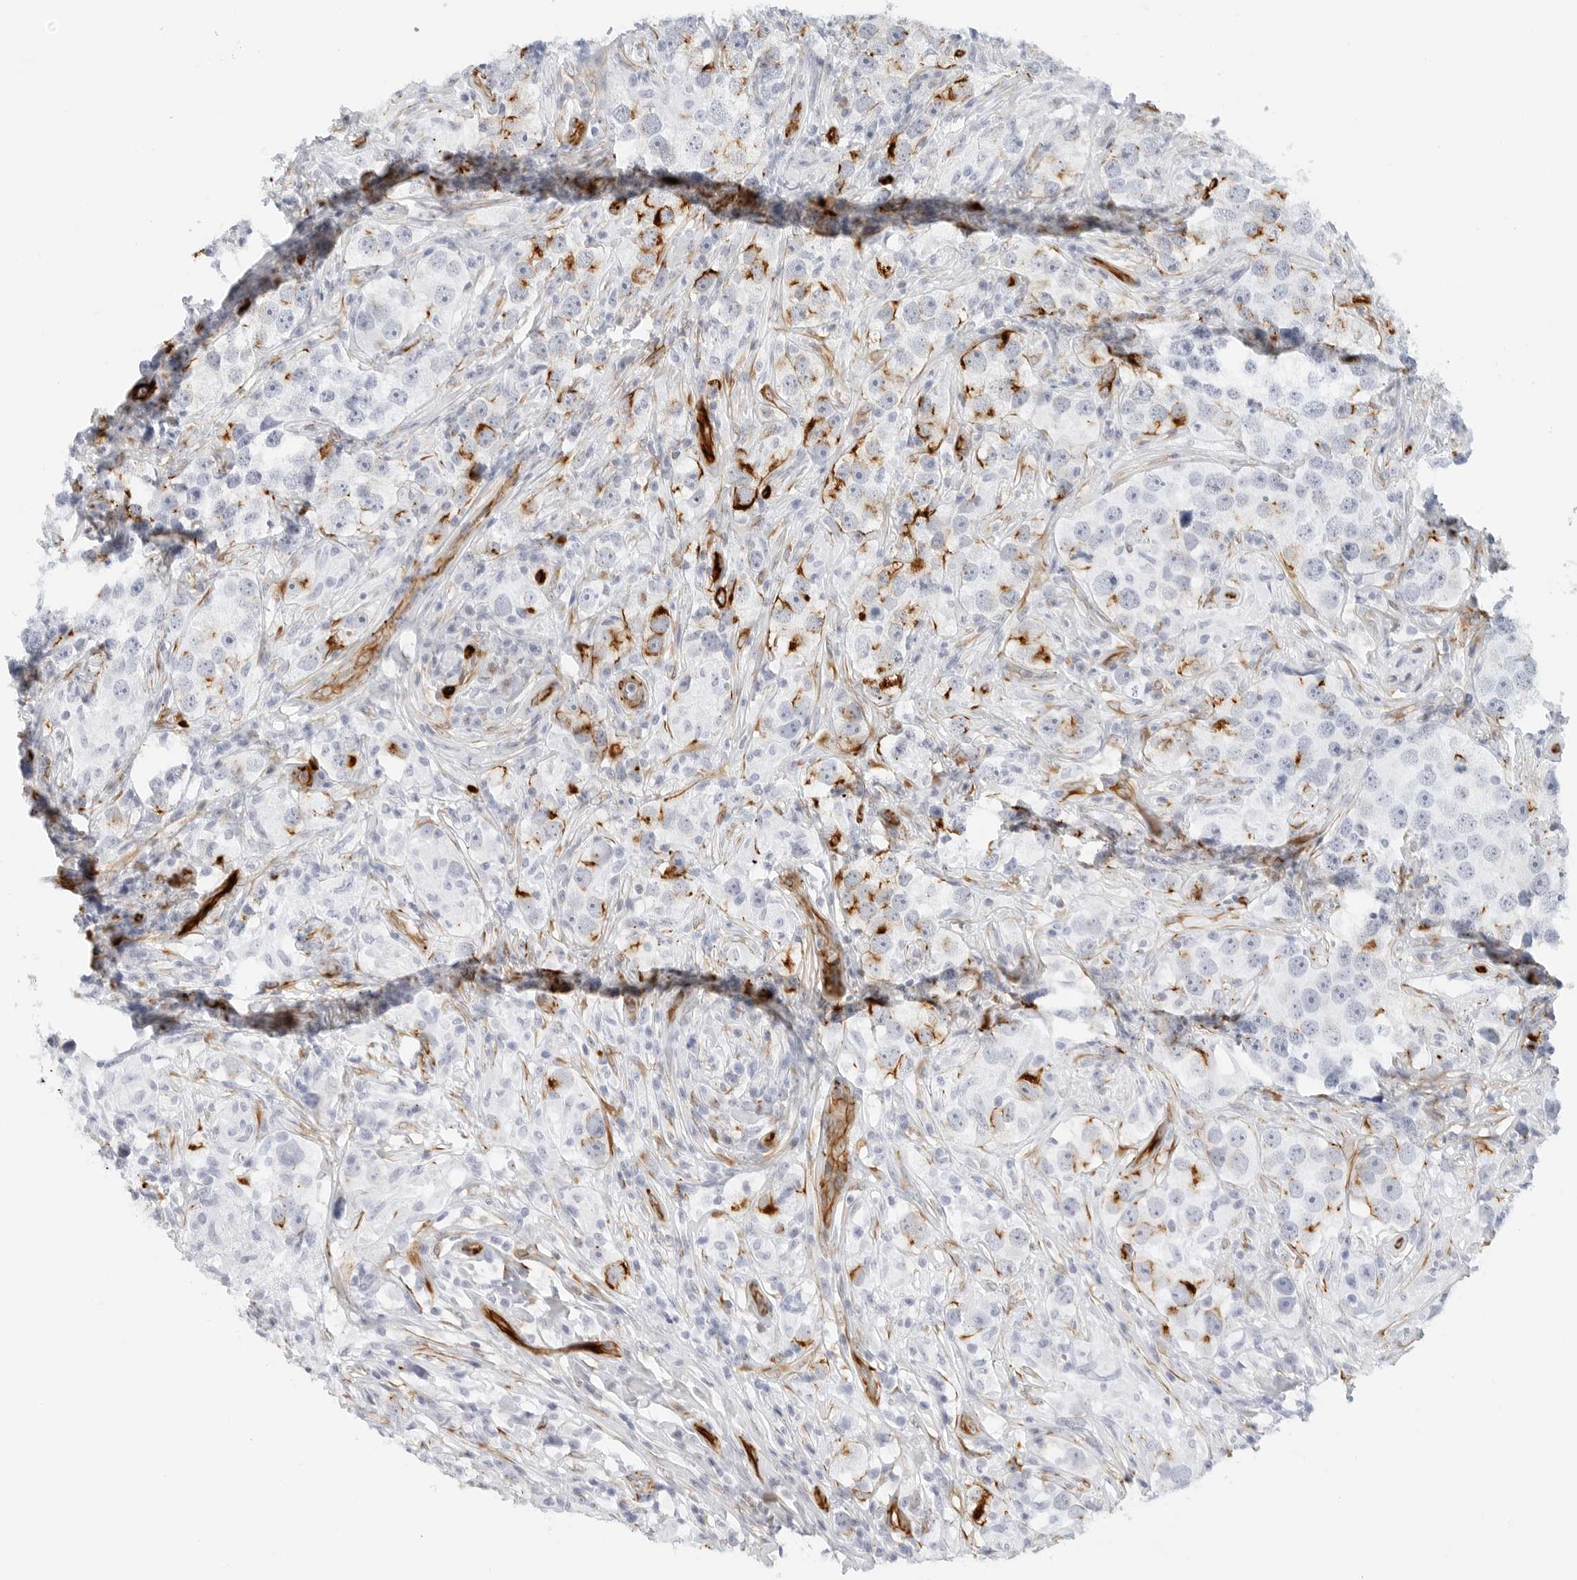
{"staining": {"intensity": "strong", "quantity": "<25%", "location": "cytoplasmic/membranous"}, "tissue": "testis cancer", "cell_type": "Tumor cells", "image_type": "cancer", "snomed": [{"axis": "morphology", "description": "Seminoma, NOS"}, {"axis": "topography", "description": "Testis"}], "caption": "Seminoma (testis) stained for a protein (brown) displays strong cytoplasmic/membranous positive expression in about <25% of tumor cells.", "gene": "NES", "patient": {"sex": "male", "age": 49}}